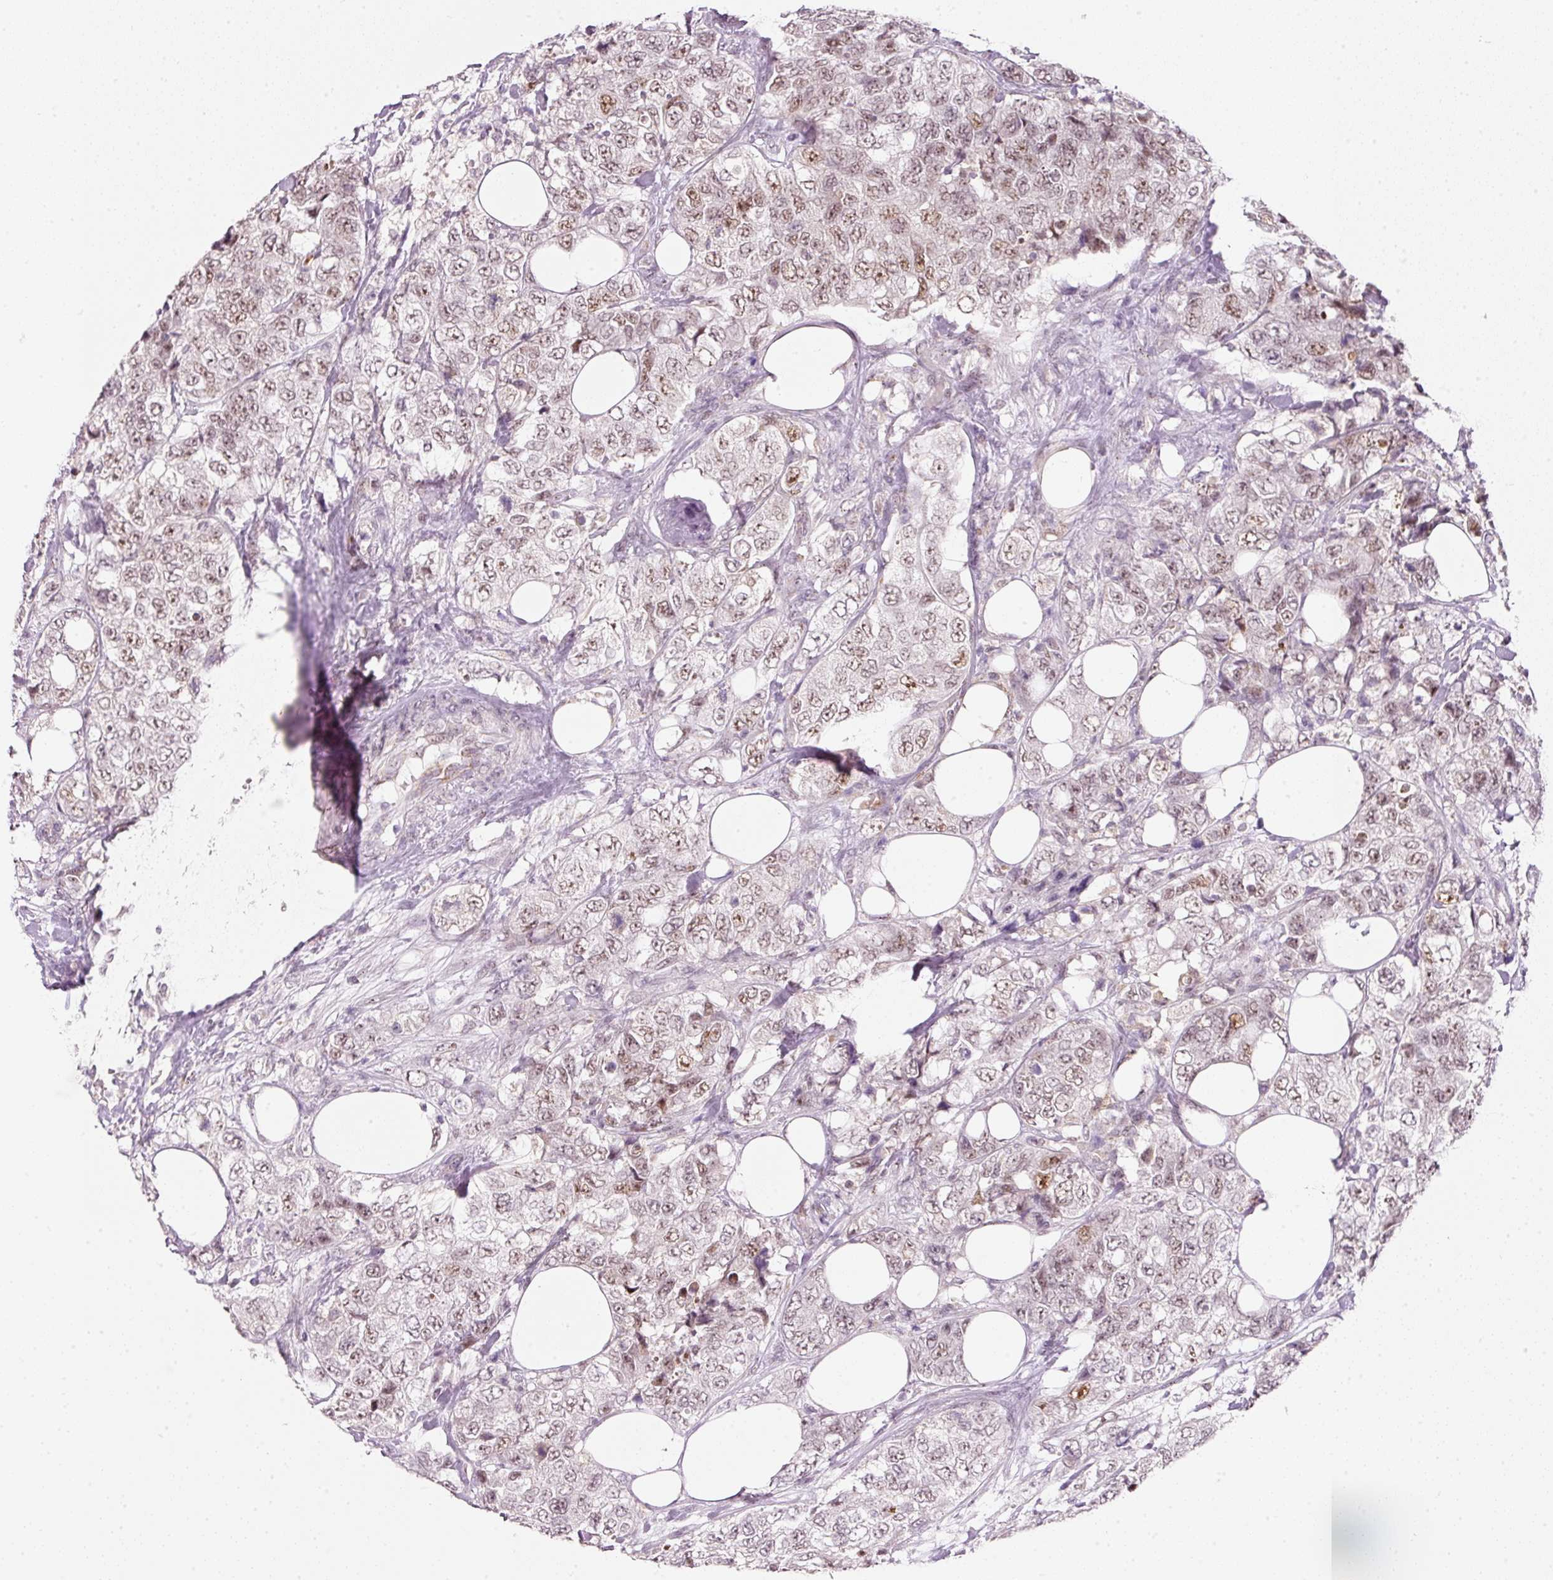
{"staining": {"intensity": "moderate", "quantity": "25%-75%", "location": "nuclear"}, "tissue": "urothelial cancer", "cell_type": "Tumor cells", "image_type": "cancer", "snomed": [{"axis": "morphology", "description": "Urothelial carcinoma, High grade"}, {"axis": "topography", "description": "Urinary bladder"}], "caption": "There is medium levels of moderate nuclear positivity in tumor cells of urothelial cancer, as demonstrated by immunohistochemical staining (brown color).", "gene": "FSTL3", "patient": {"sex": "female", "age": 78}}